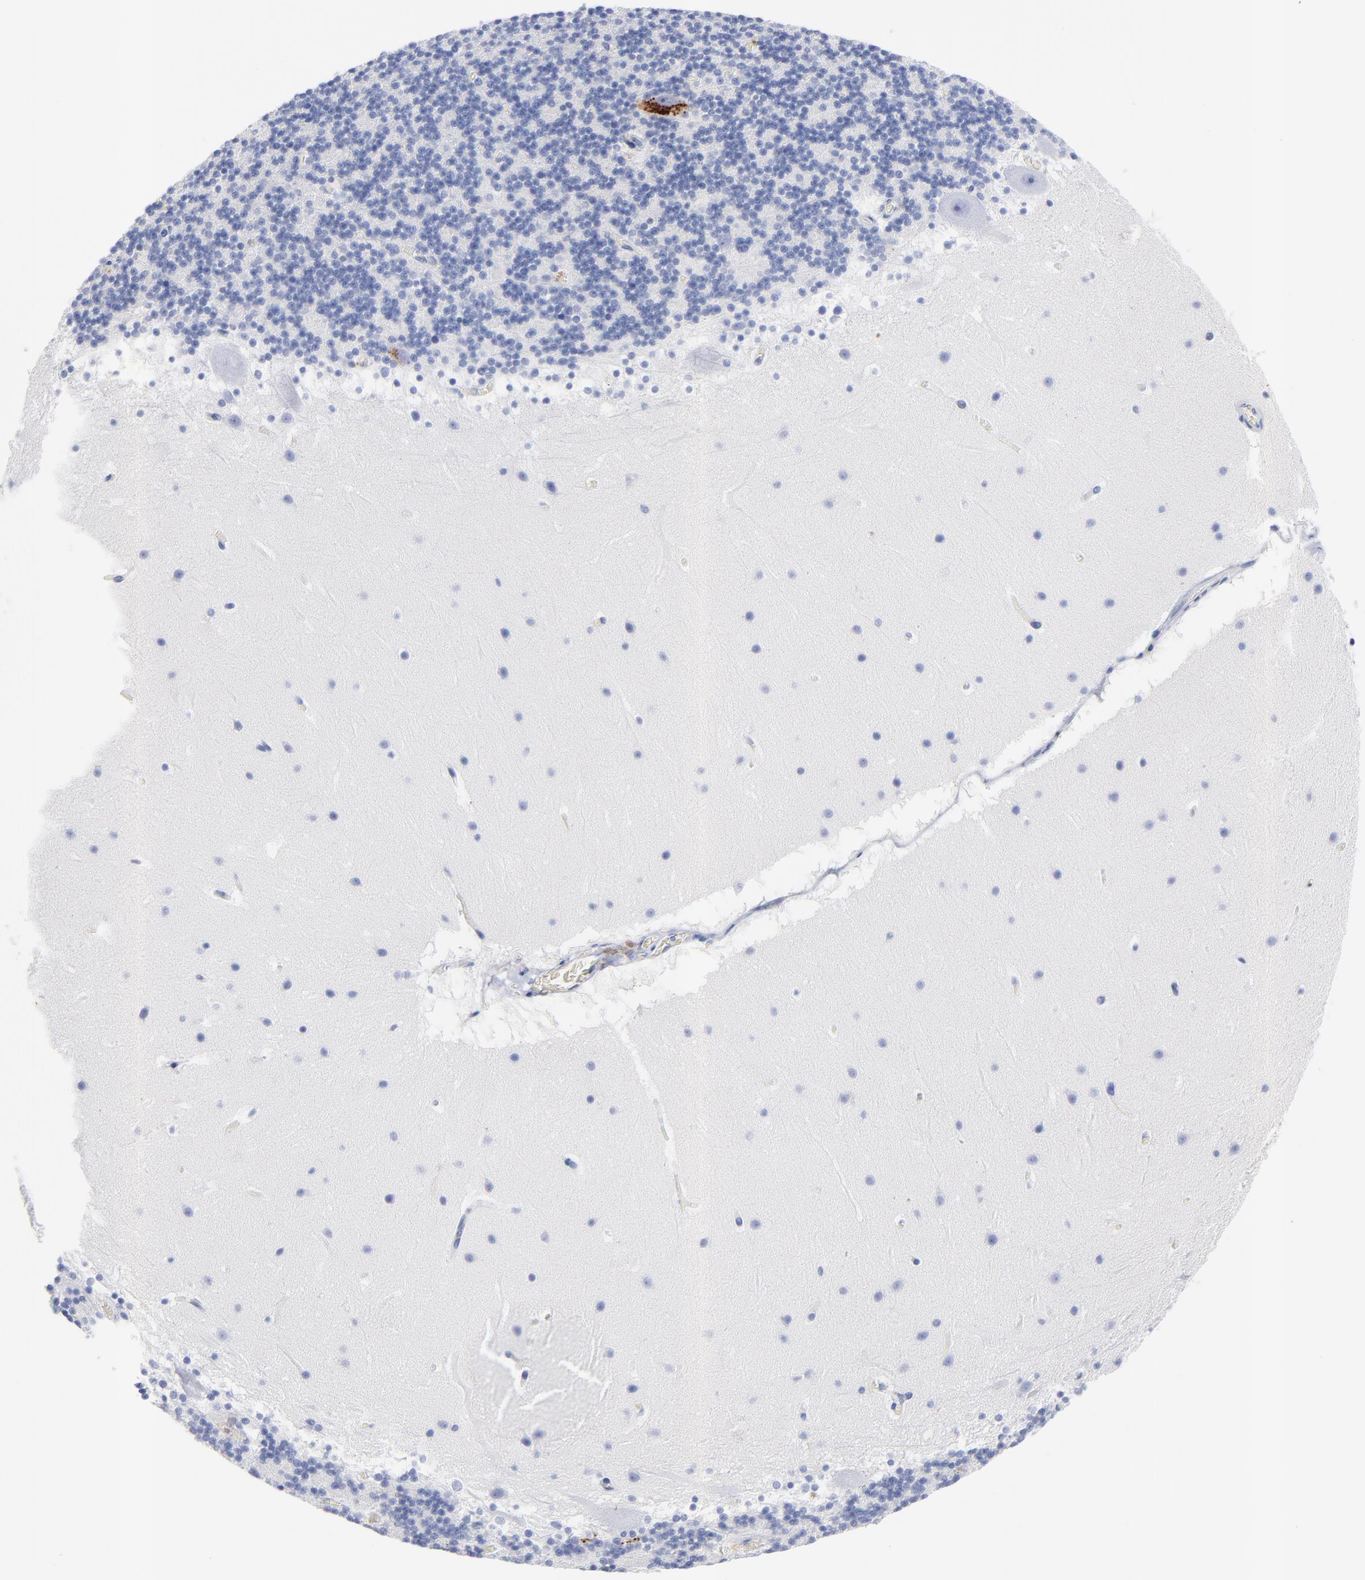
{"staining": {"intensity": "negative", "quantity": "none", "location": "none"}, "tissue": "cerebellum", "cell_type": "Cells in granular layer", "image_type": "normal", "snomed": [{"axis": "morphology", "description": "Normal tissue, NOS"}, {"axis": "topography", "description": "Cerebellum"}], "caption": "DAB (3,3'-diaminobenzidine) immunohistochemical staining of benign human cerebellum shows no significant expression in cells in granular layer.", "gene": "CPVL", "patient": {"sex": "male", "age": 45}}